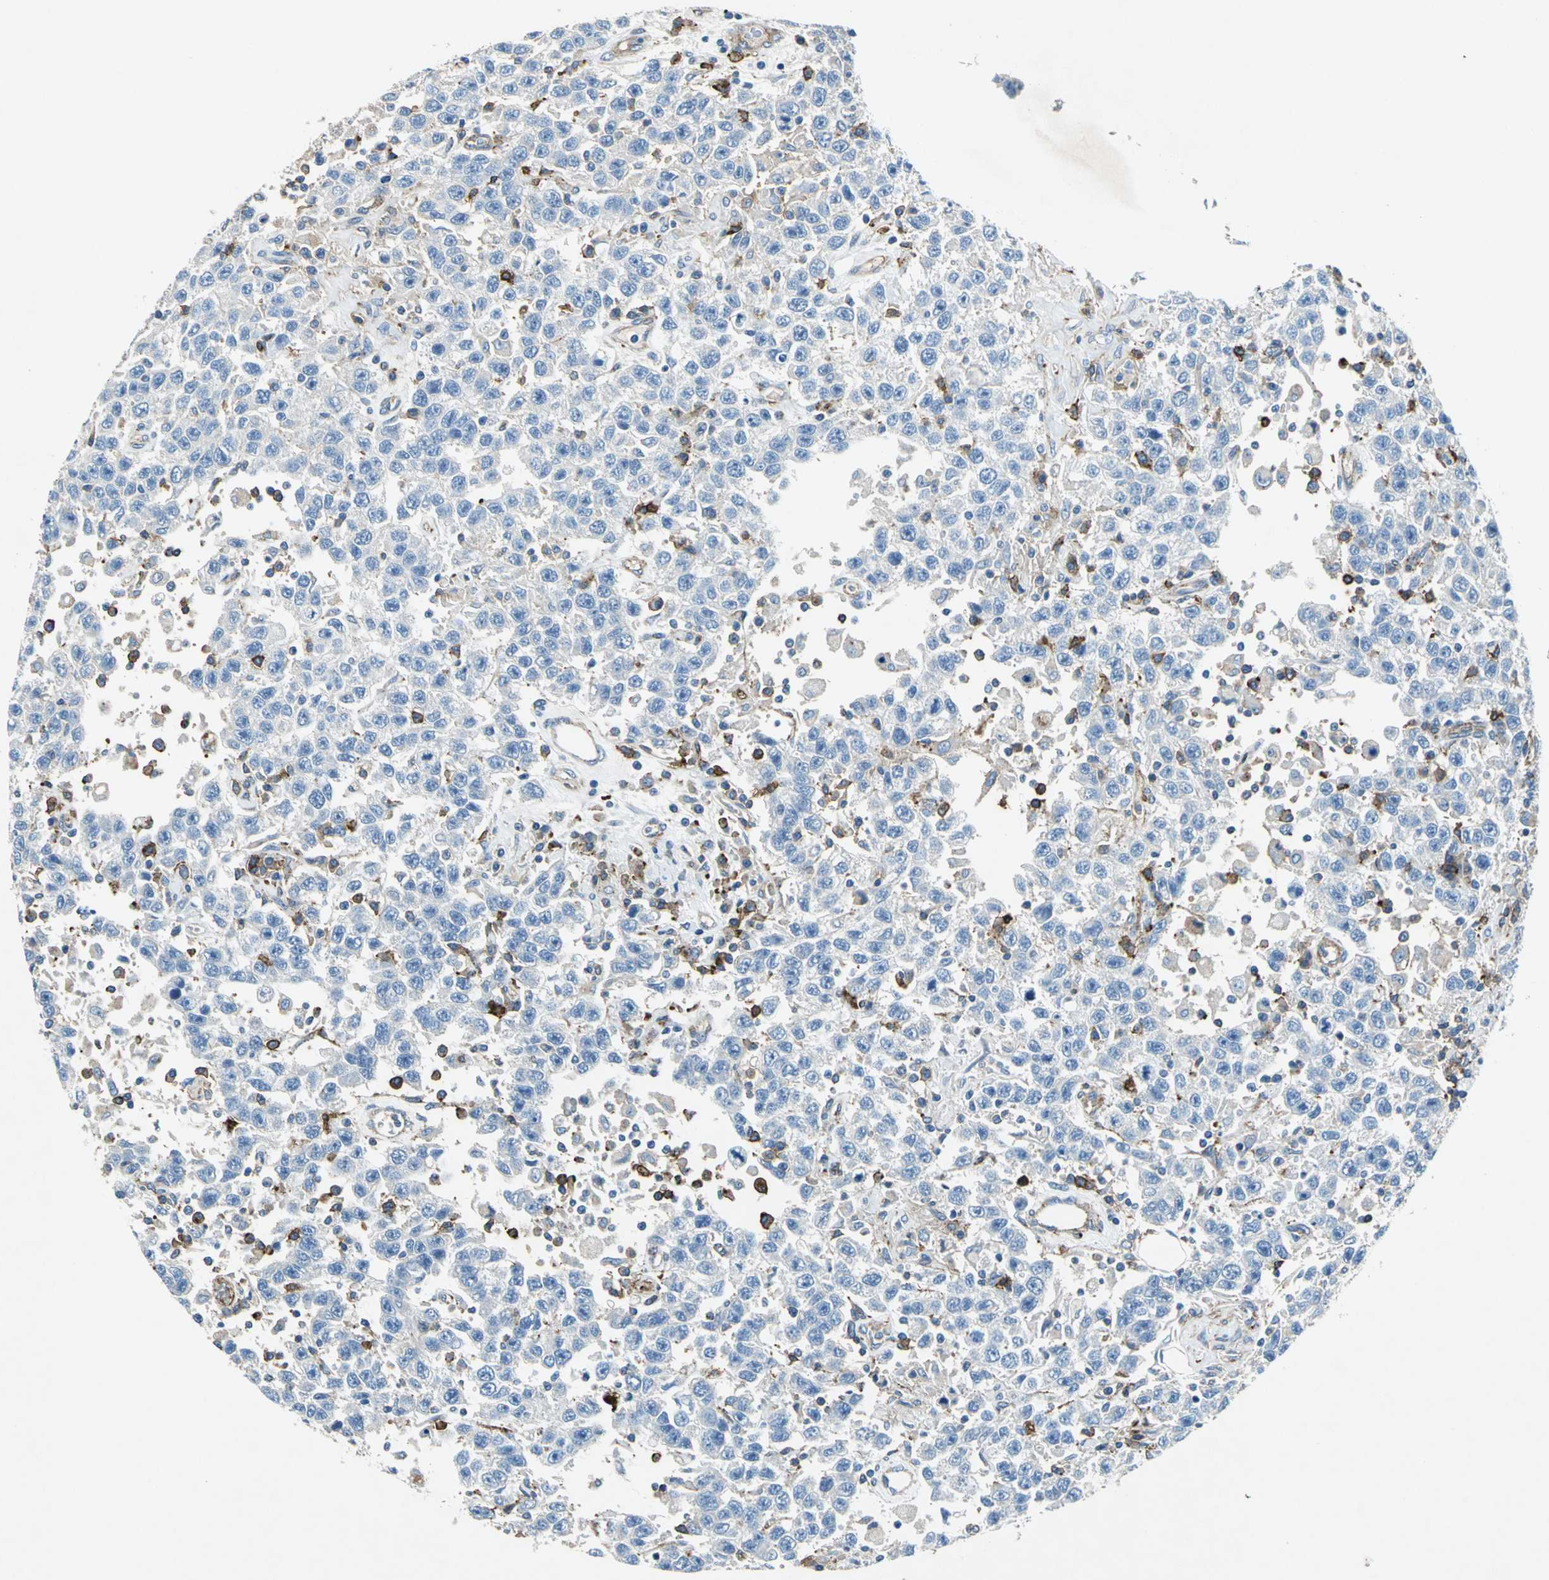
{"staining": {"intensity": "negative", "quantity": "none", "location": "none"}, "tissue": "testis cancer", "cell_type": "Tumor cells", "image_type": "cancer", "snomed": [{"axis": "morphology", "description": "Seminoma, NOS"}, {"axis": "topography", "description": "Testis"}], "caption": "This is an immunohistochemistry (IHC) image of testis seminoma. There is no staining in tumor cells.", "gene": "RPS13", "patient": {"sex": "male", "age": 41}}